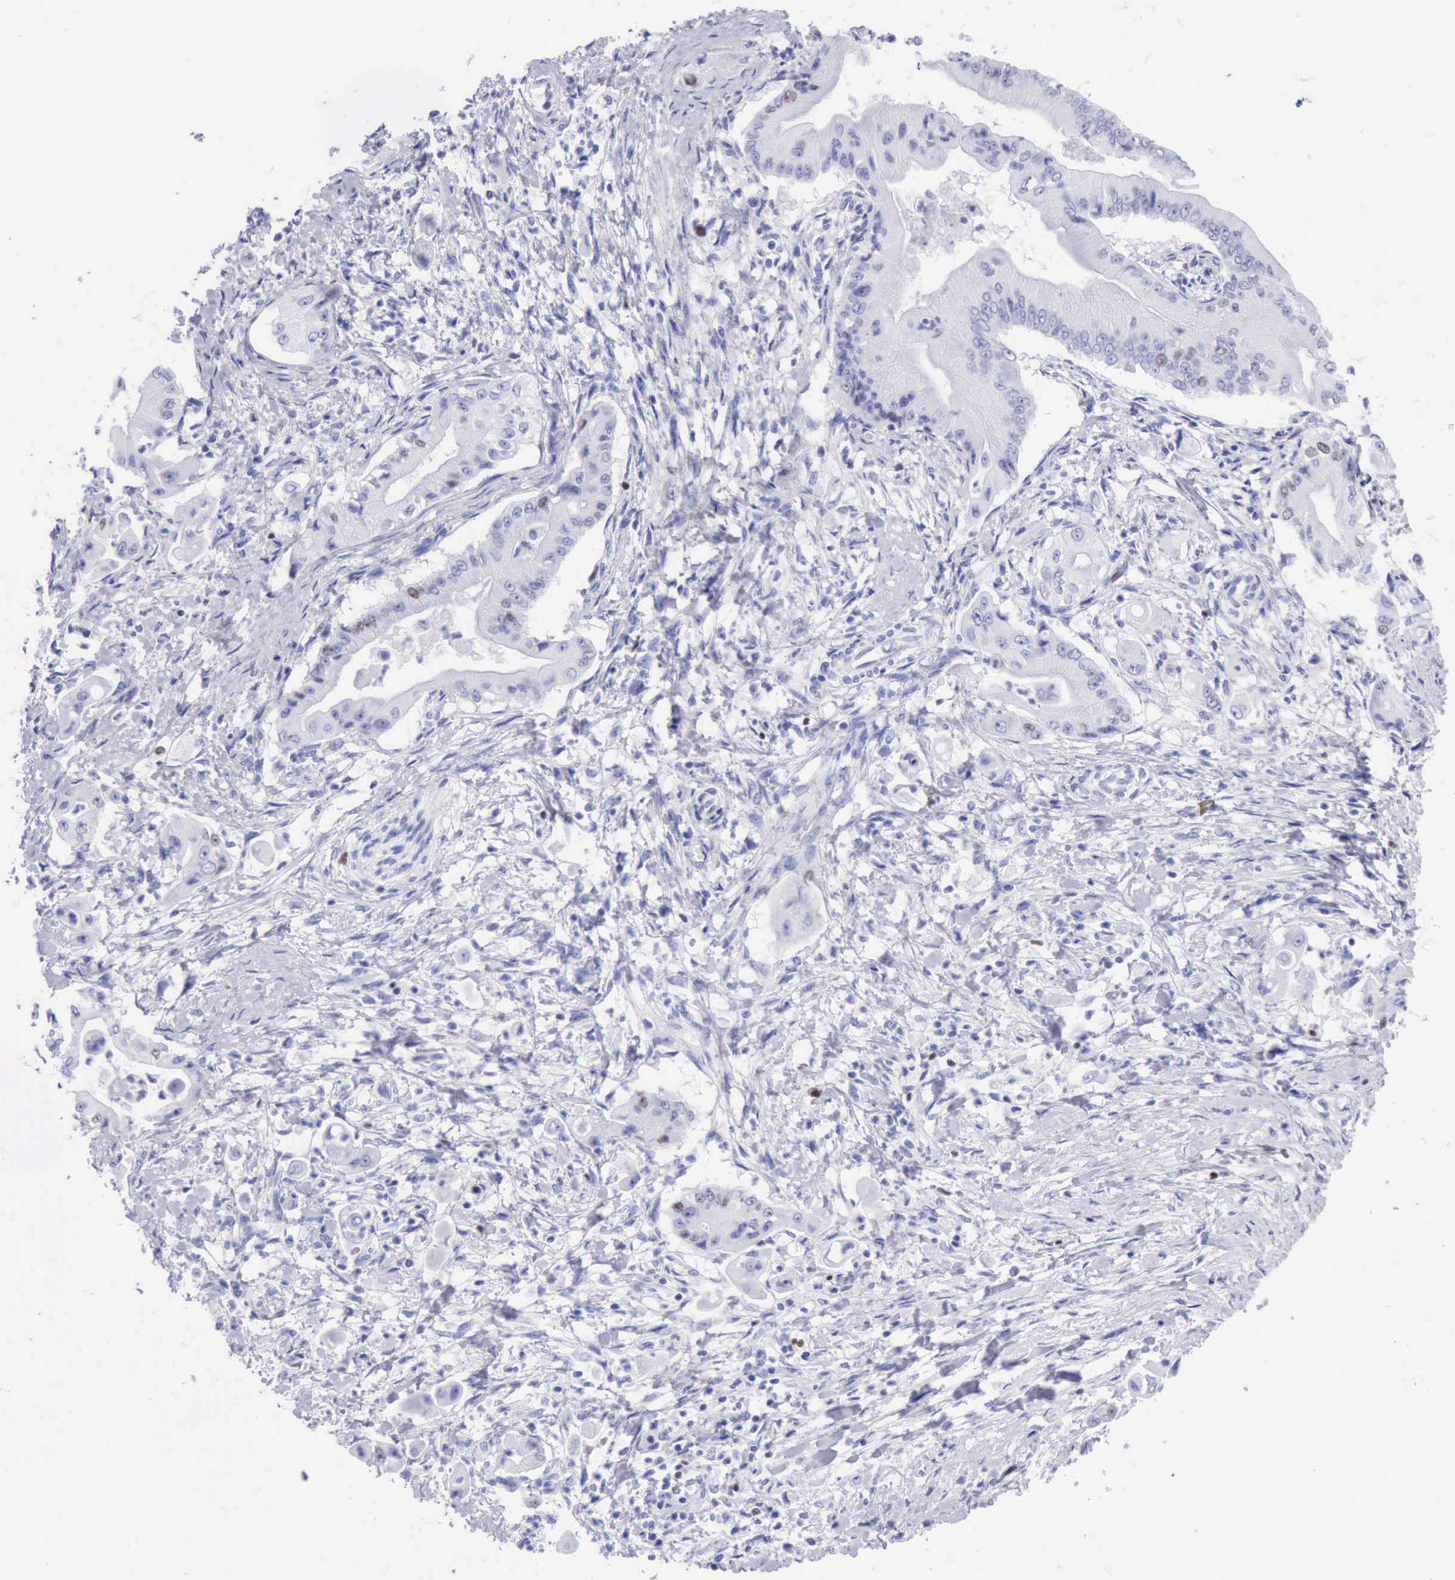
{"staining": {"intensity": "negative", "quantity": "none", "location": "none"}, "tissue": "pancreatic cancer", "cell_type": "Tumor cells", "image_type": "cancer", "snomed": [{"axis": "morphology", "description": "Adenocarcinoma, NOS"}, {"axis": "topography", "description": "Pancreas"}], "caption": "Immunohistochemistry (IHC) histopathology image of neoplastic tissue: human pancreatic cancer (adenocarcinoma) stained with DAB (3,3'-diaminobenzidine) demonstrates no significant protein staining in tumor cells.", "gene": "MCM2", "patient": {"sex": "male", "age": 62}}